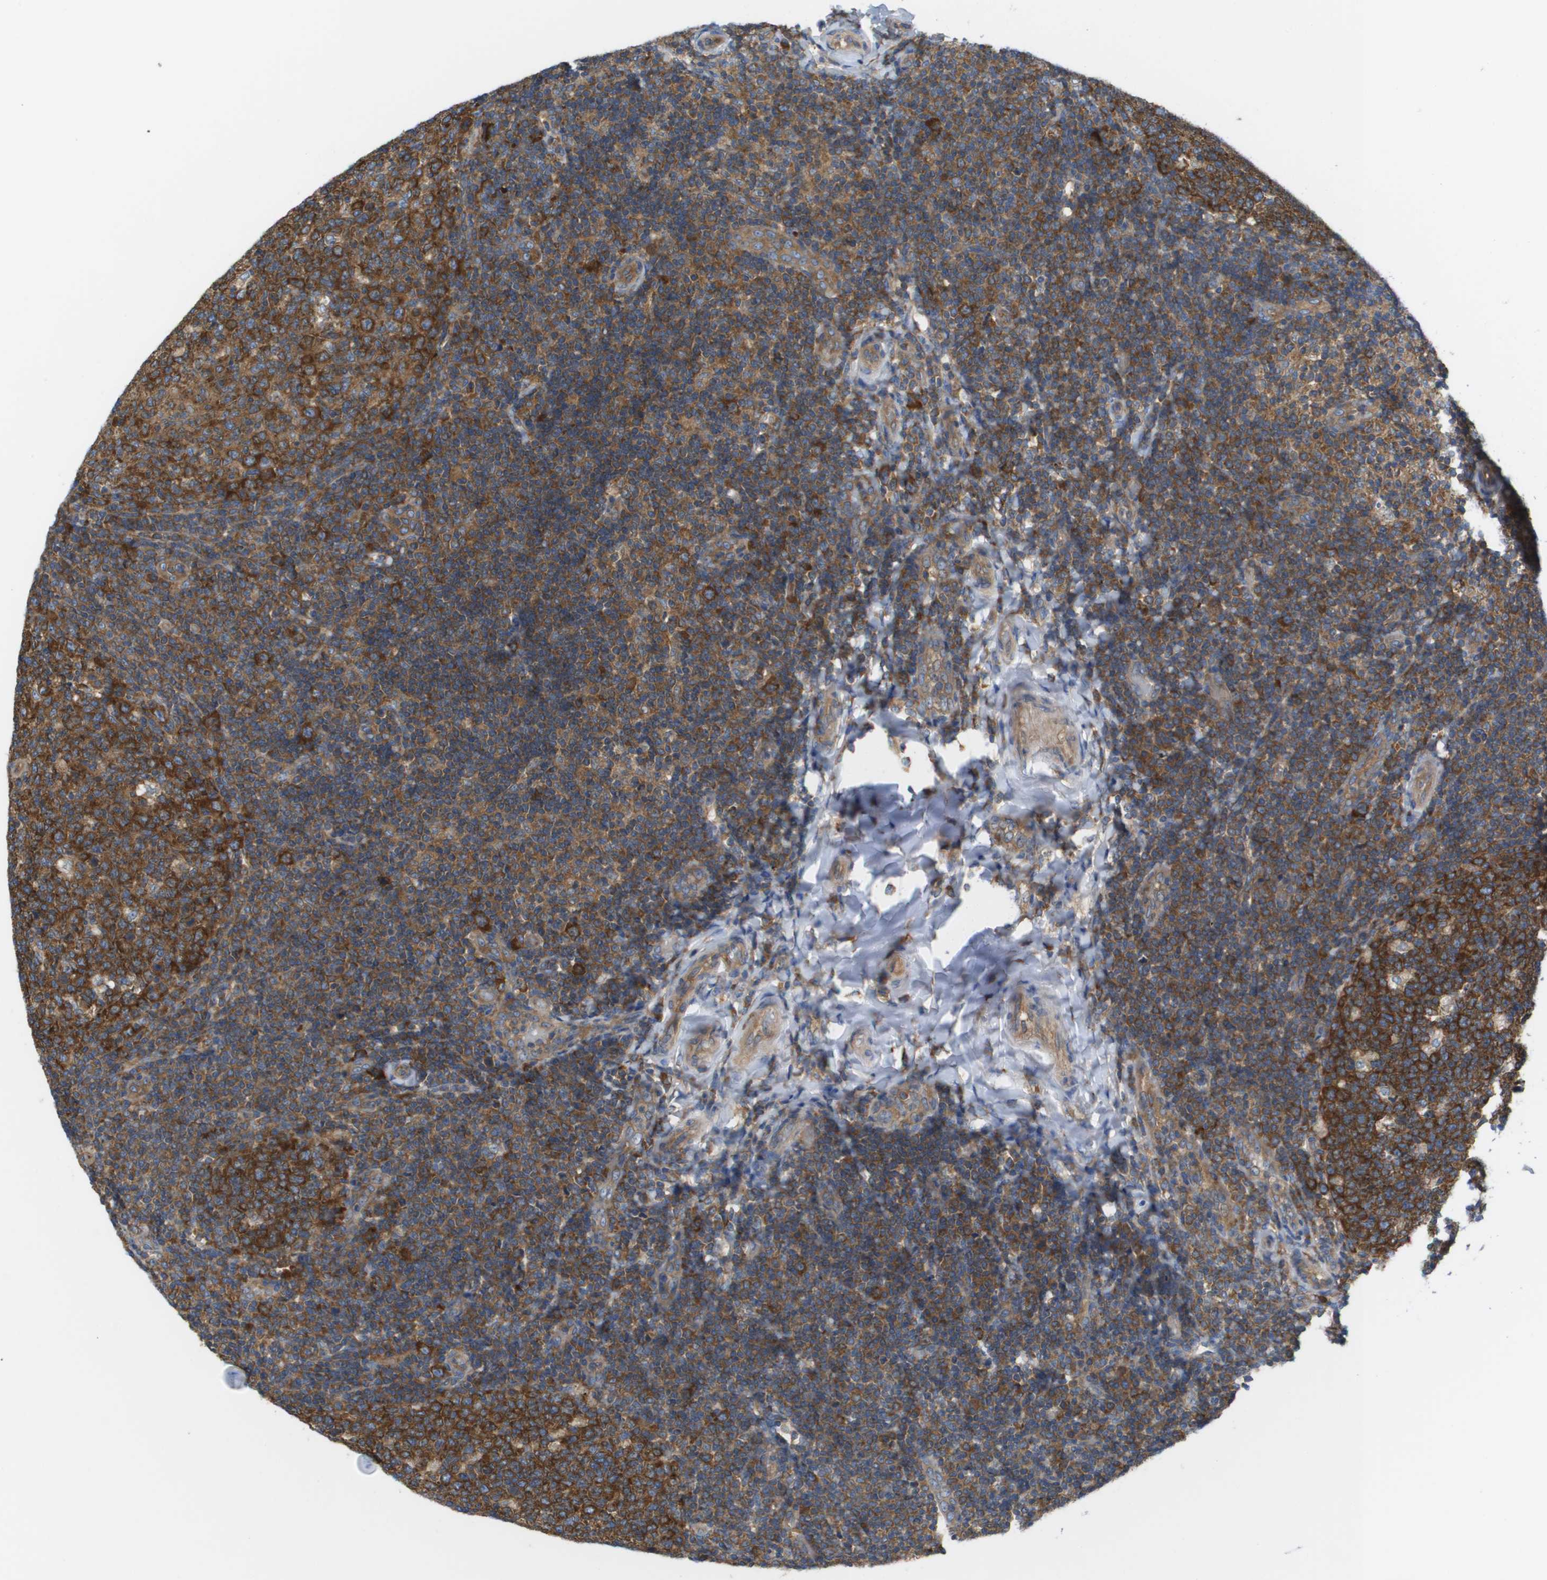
{"staining": {"intensity": "strong", "quantity": ">75%", "location": "cytoplasmic/membranous"}, "tissue": "tonsil", "cell_type": "Germinal center cells", "image_type": "normal", "snomed": [{"axis": "morphology", "description": "Normal tissue, NOS"}, {"axis": "topography", "description": "Tonsil"}], "caption": "Immunohistochemistry histopathology image of benign tonsil: tonsil stained using IHC displays high levels of strong protein expression localized specifically in the cytoplasmic/membranous of germinal center cells, appearing as a cytoplasmic/membranous brown color.", "gene": "EIF4G2", "patient": {"sex": "female", "age": 19}}